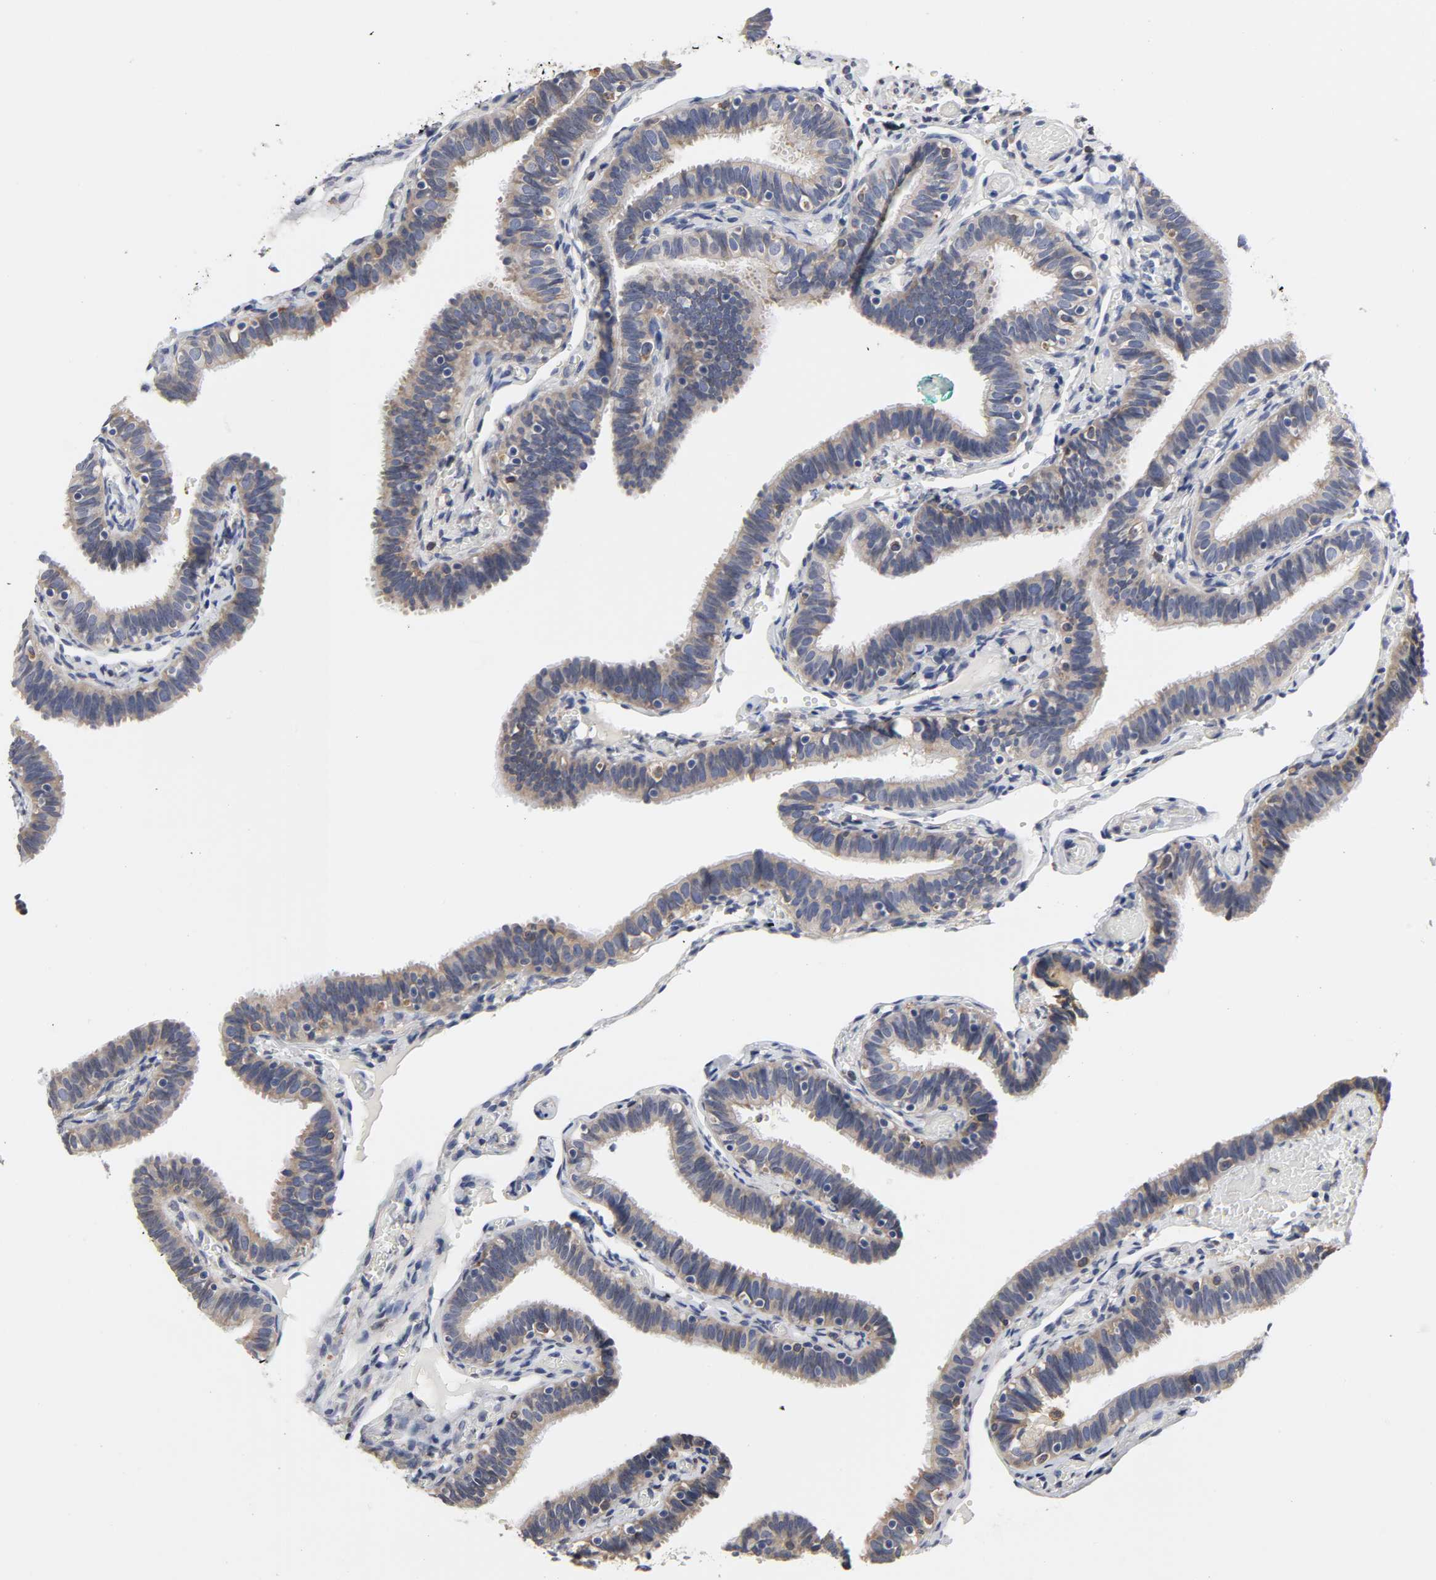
{"staining": {"intensity": "weak", "quantity": ">75%", "location": "cytoplasmic/membranous"}, "tissue": "fallopian tube", "cell_type": "Glandular cells", "image_type": "normal", "snomed": [{"axis": "morphology", "description": "Normal tissue, NOS"}, {"axis": "topography", "description": "Fallopian tube"}], "caption": "Weak cytoplasmic/membranous positivity is identified in approximately >75% of glandular cells in unremarkable fallopian tube. (Brightfield microscopy of DAB IHC at high magnification).", "gene": "HCK", "patient": {"sex": "female", "age": 46}}